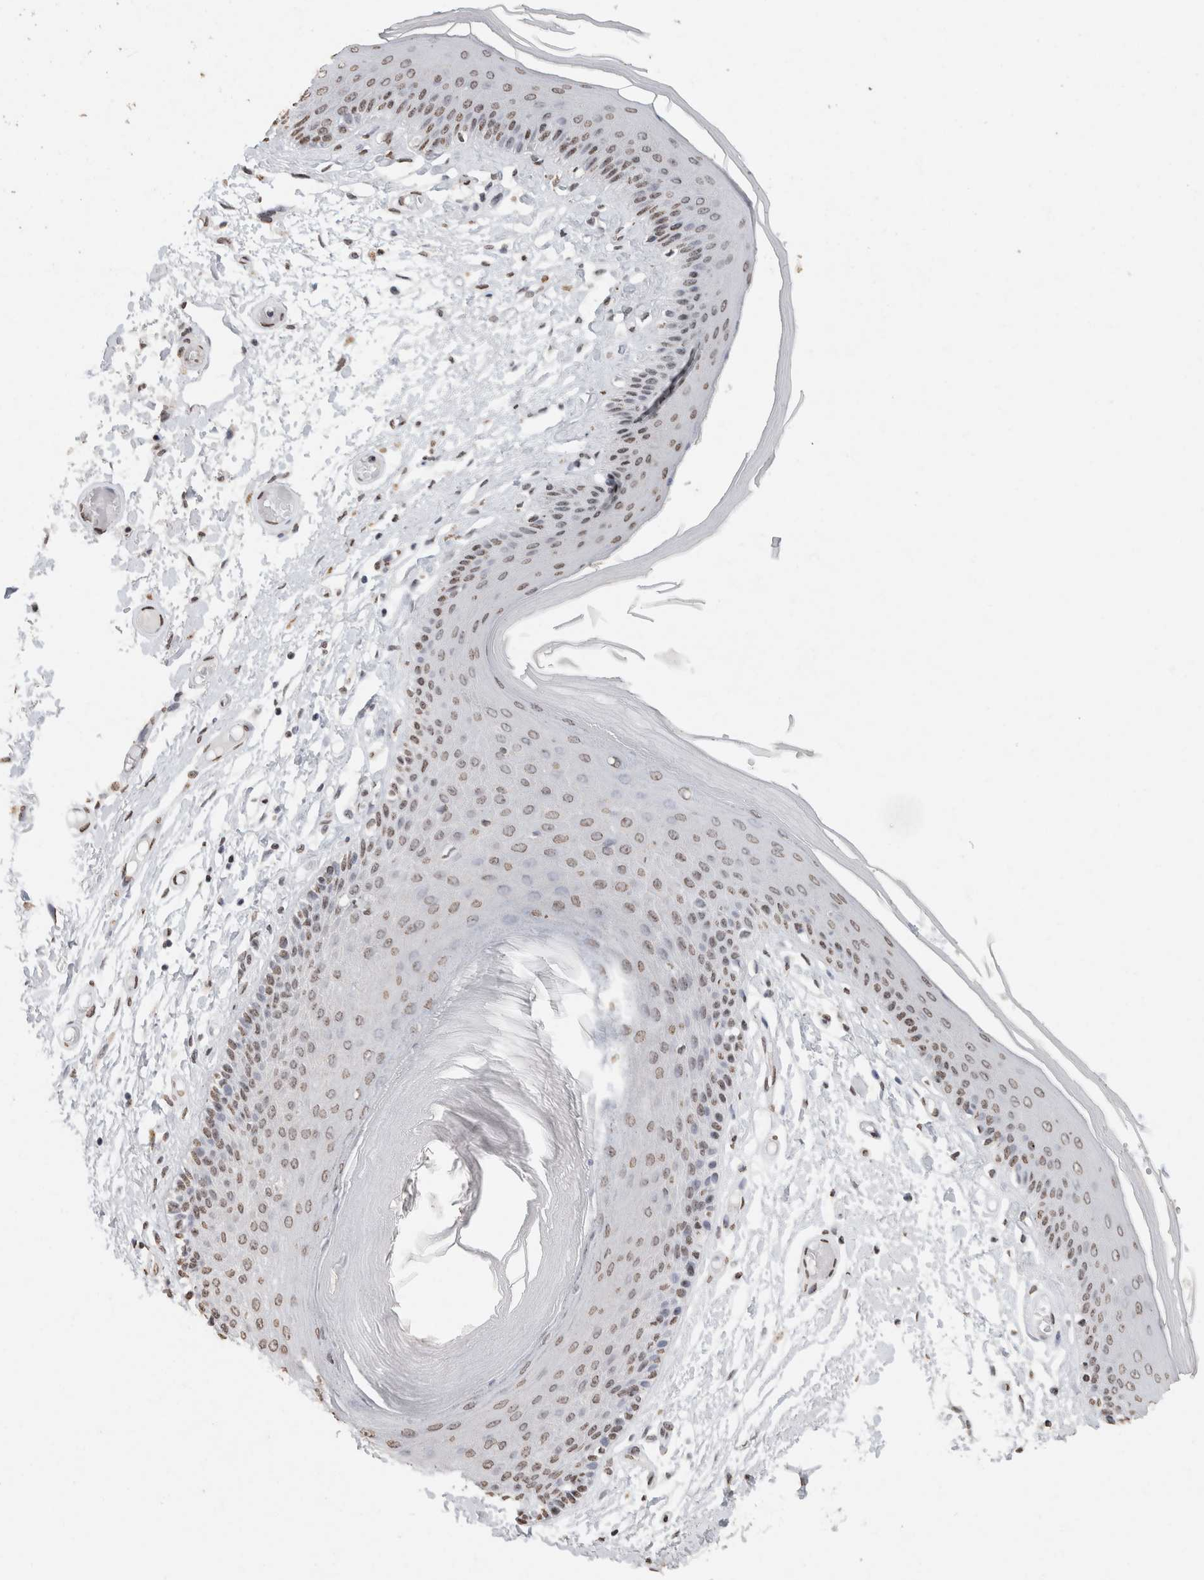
{"staining": {"intensity": "moderate", "quantity": ">75%", "location": "nuclear"}, "tissue": "skin", "cell_type": "Epidermal cells", "image_type": "normal", "snomed": [{"axis": "morphology", "description": "Normal tissue, NOS"}, {"axis": "topography", "description": "Vulva"}], "caption": "A brown stain labels moderate nuclear expression of a protein in epidermal cells of unremarkable human skin.", "gene": "CNTN1", "patient": {"sex": "female", "age": 73}}